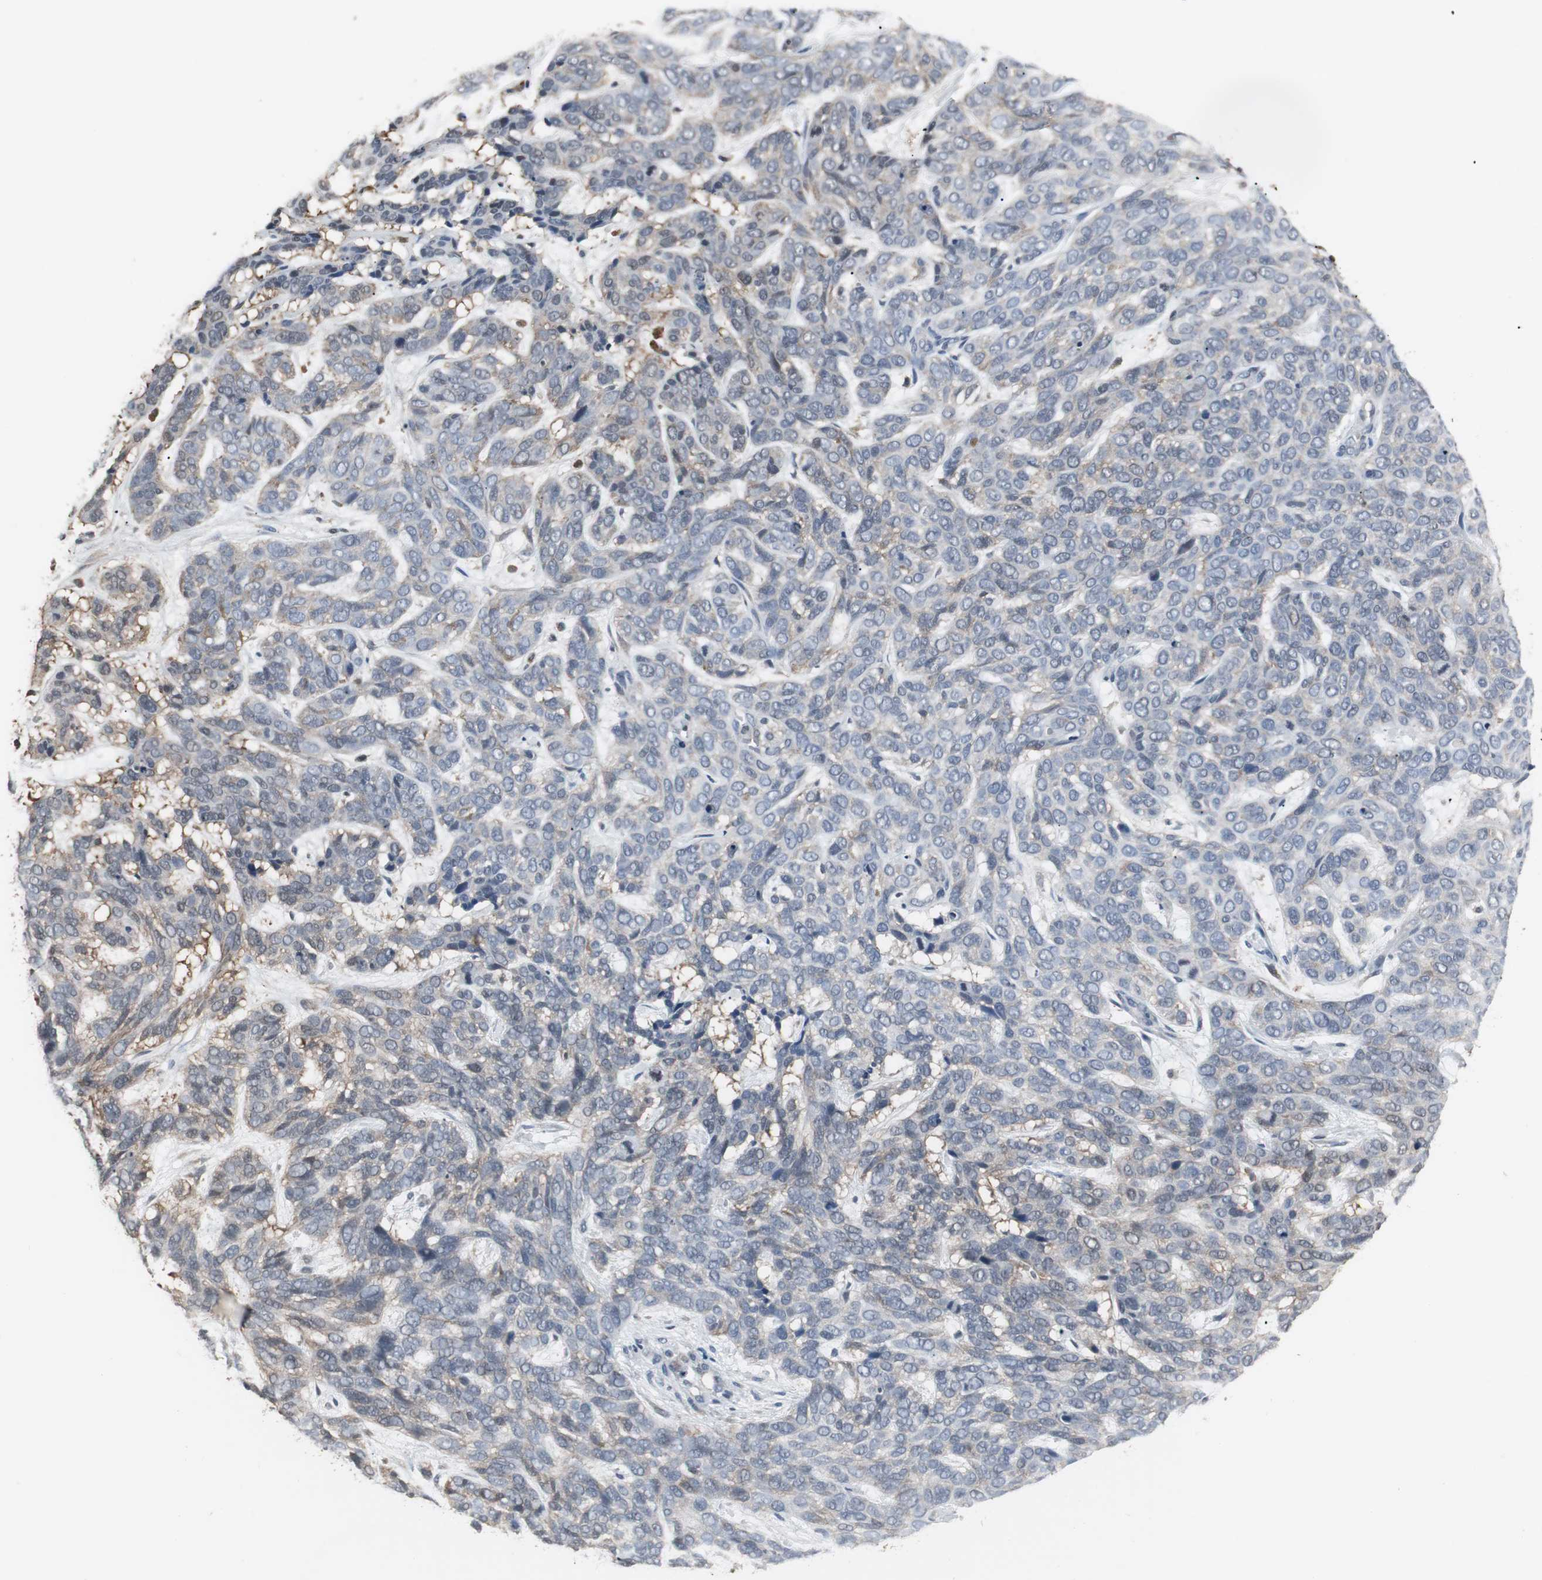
{"staining": {"intensity": "weak", "quantity": "25%-75%", "location": "cytoplasmic/membranous"}, "tissue": "skin cancer", "cell_type": "Tumor cells", "image_type": "cancer", "snomed": [{"axis": "morphology", "description": "Basal cell carcinoma"}, {"axis": "topography", "description": "Skin"}], "caption": "This image demonstrates basal cell carcinoma (skin) stained with immunohistochemistry (IHC) to label a protein in brown. The cytoplasmic/membranous of tumor cells show weak positivity for the protein. Nuclei are counter-stained blue.", "gene": "ZSCAN22", "patient": {"sex": "male", "age": 87}}